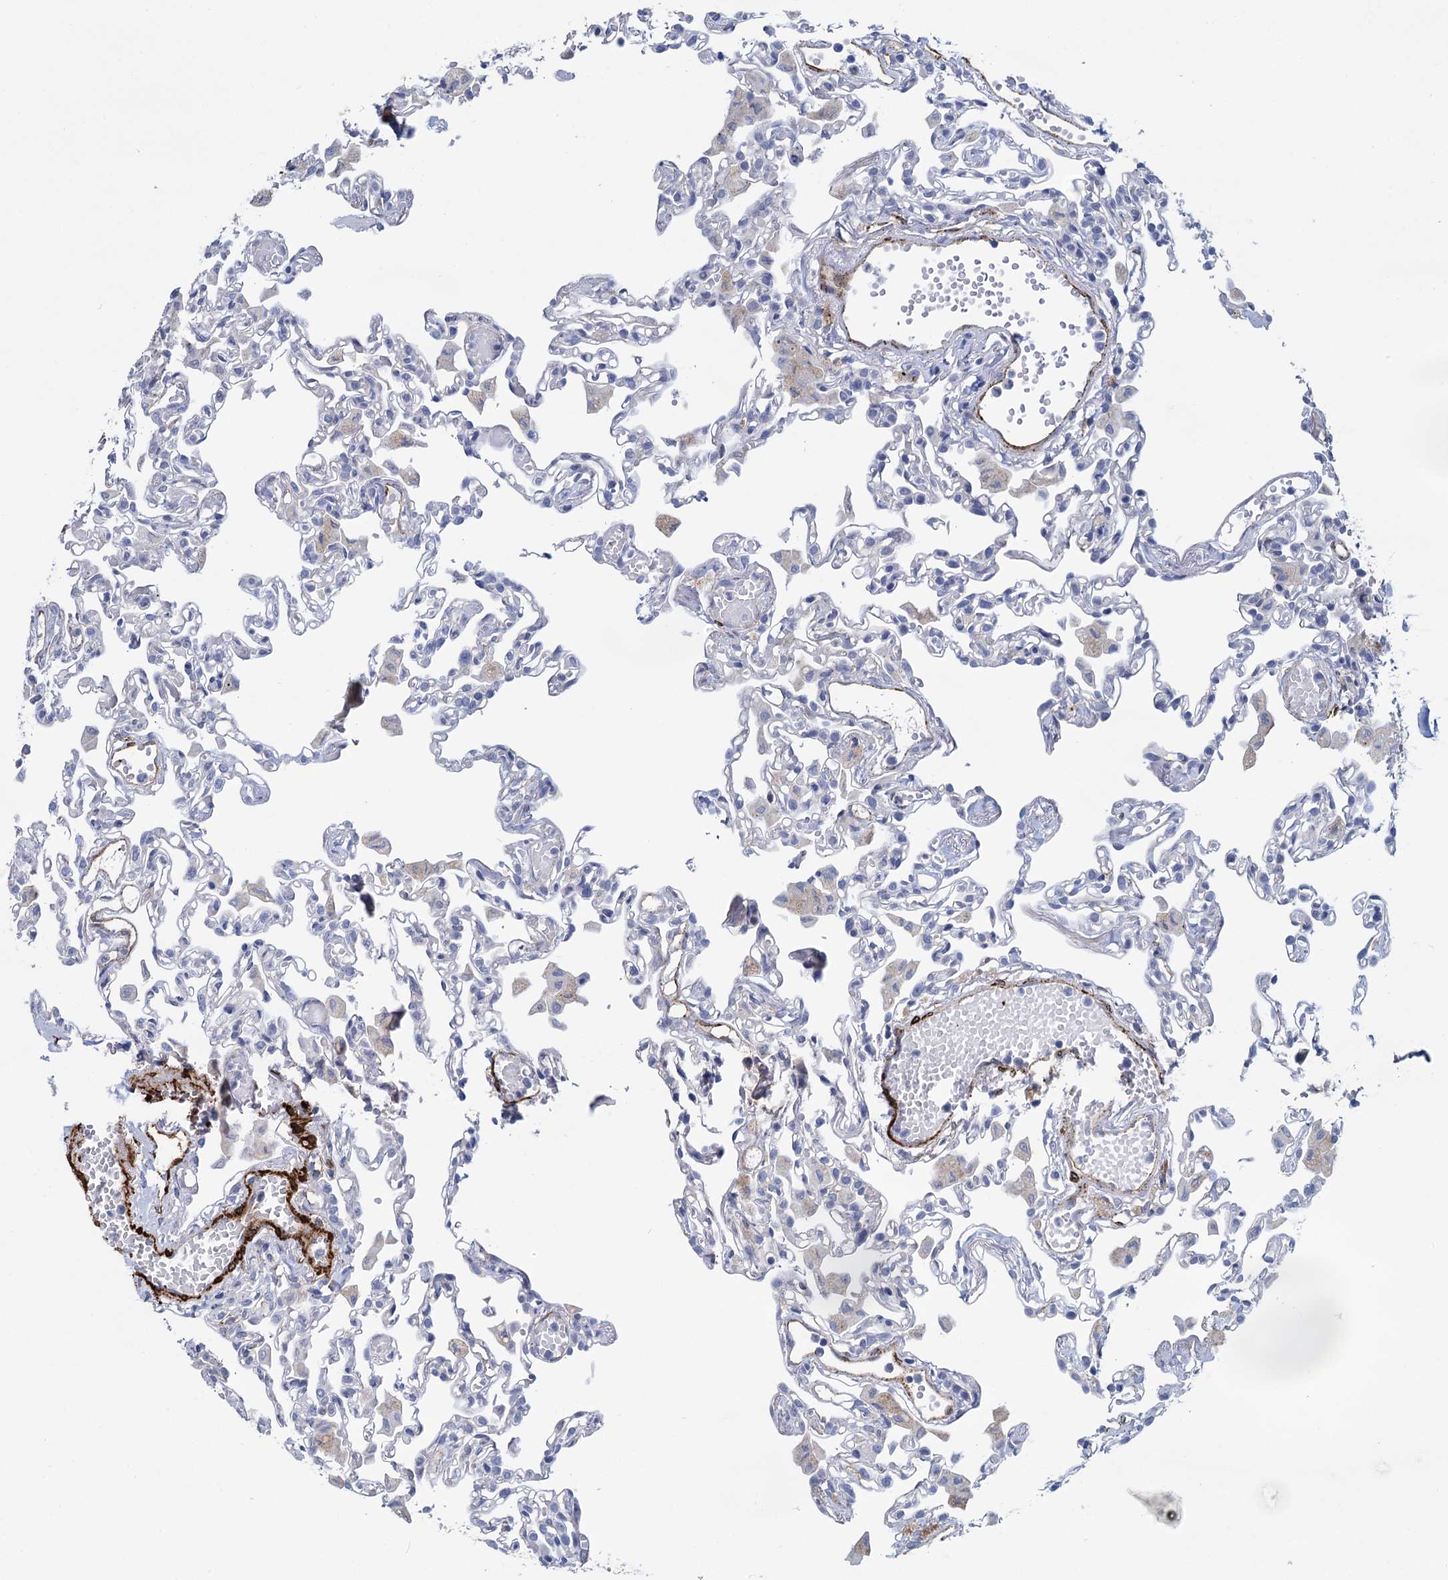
{"staining": {"intensity": "negative", "quantity": "none", "location": "none"}, "tissue": "lung", "cell_type": "Alveolar cells", "image_type": "normal", "snomed": [{"axis": "morphology", "description": "Normal tissue, NOS"}, {"axis": "topography", "description": "Bronchus"}, {"axis": "topography", "description": "Lung"}], "caption": "High power microscopy histopathology image of an immunohistochemistry histopathology image of unremarkable lung, revealing no significant staining in alveolar cells.", "gene": "SNCG", "patient": {"sex": "female", "age": 49}}